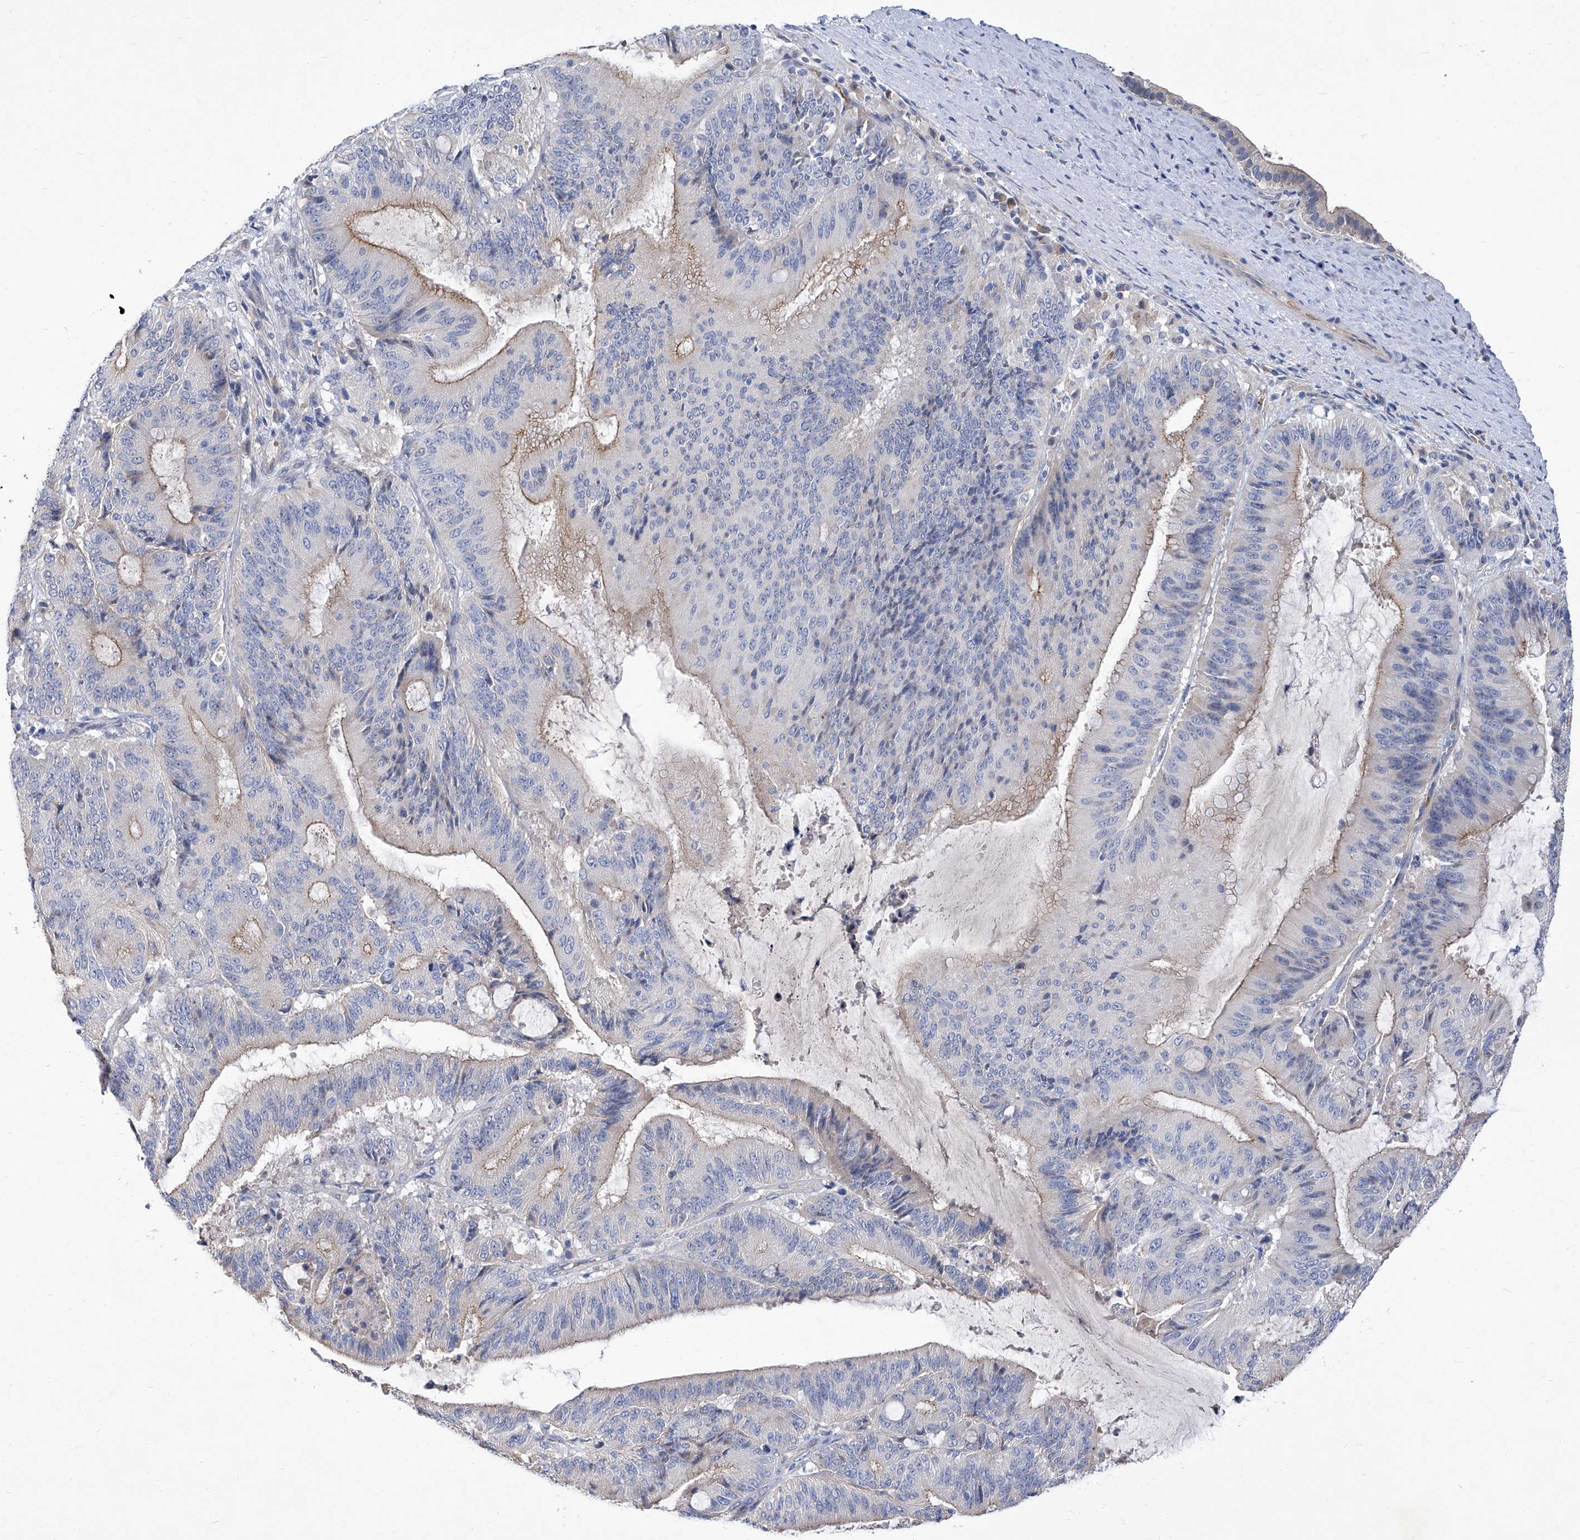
{"staining": {"intensity": "moderate", "quantity": "25%-75%", "location": "cytoplasmic/membranous"}, "tissue": "liver cancer", "cell_type": "Tumor cells", "image_type": "cancer", "snomed": [{"axis": "morphology", "description": "Normal tissue, NOS"}, {"axis": "morphology", "description": "Cholangiocarcinoma"}, {"axis": "topography", "description": "Liver"}, {"axis": "topography", "description": "Peripheral nerve tissue"}], "caption": "A brown stain labels moderate cytoplasmic/membranous expression of a protein in cholangiocarcinoma (liver) tumor cells.", "gene": "PARD3", "patient": {"sex": "female", "age": 73}}